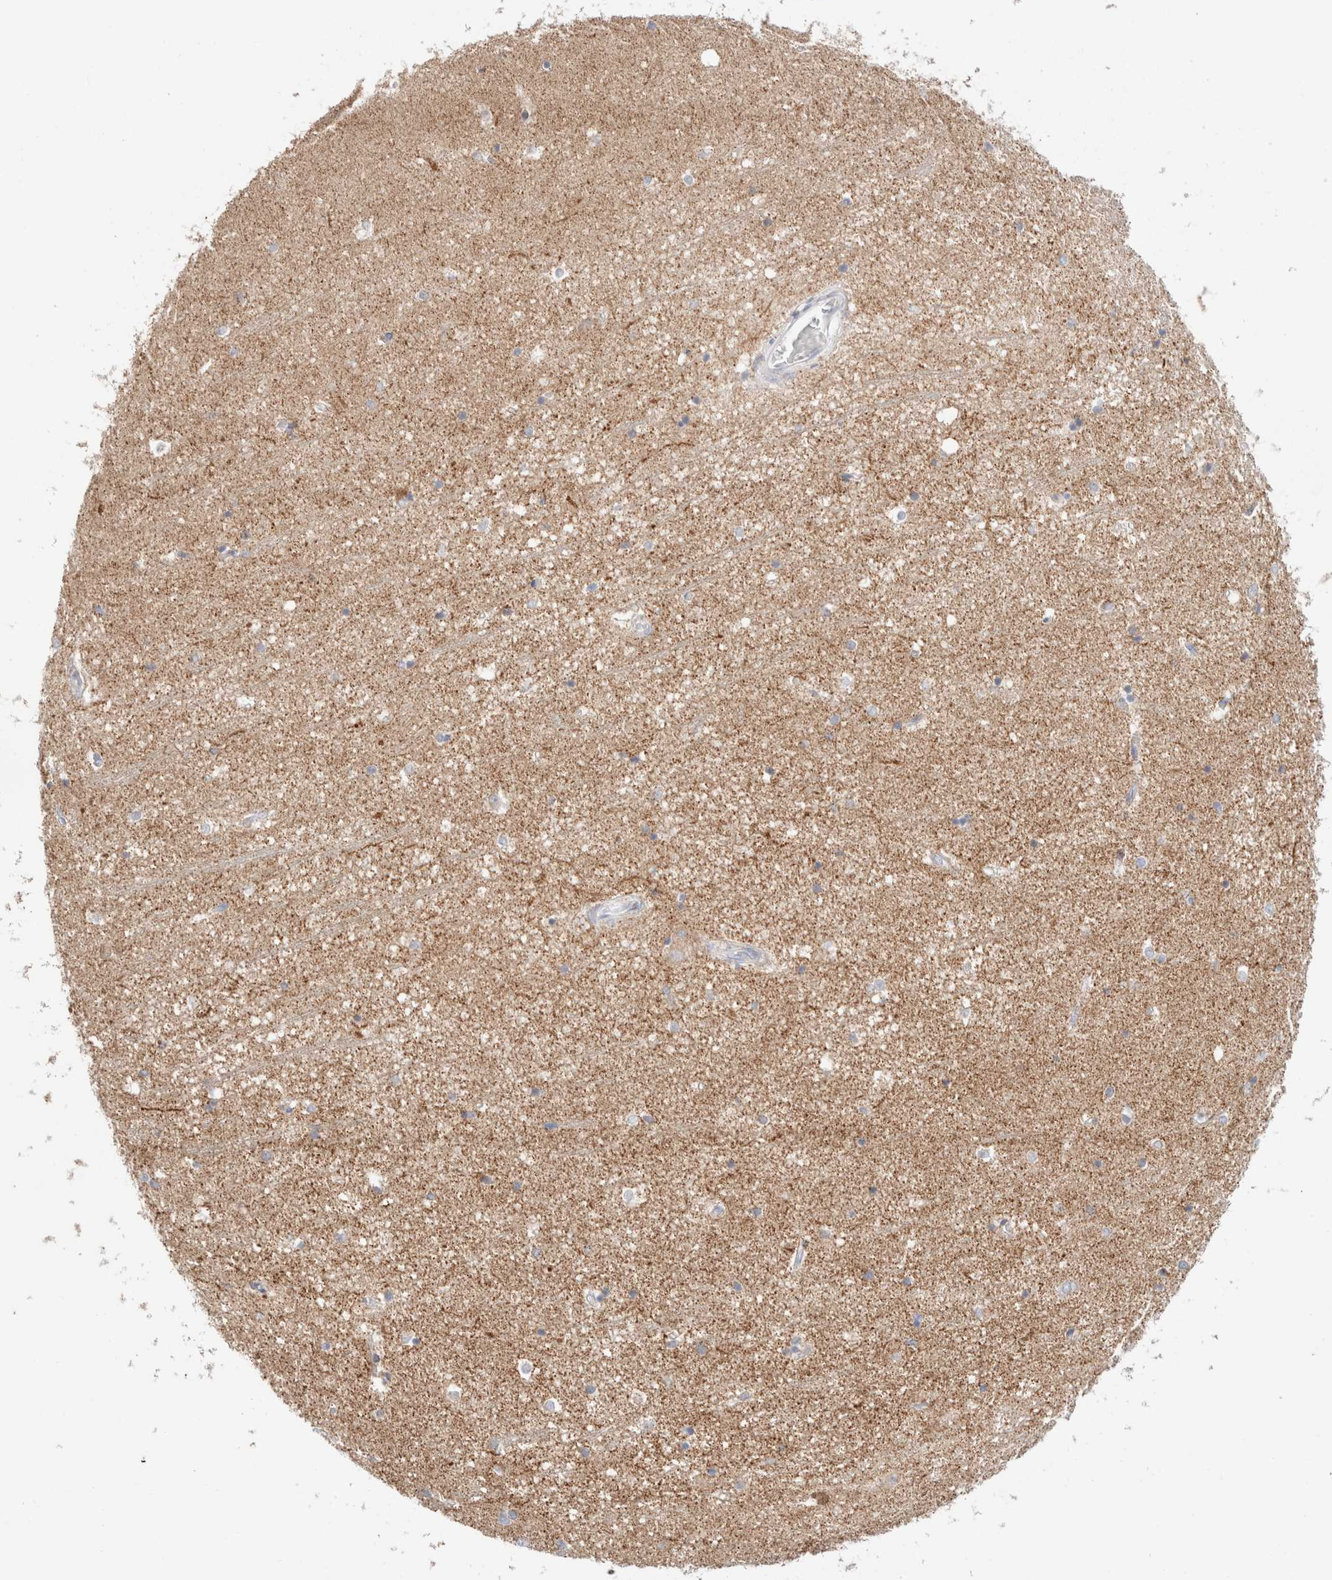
{"staining": {"intensity": "weak", "quantity": "25%-75%", "location": "cytoplasmic/membranous"}, "tissue": "hippocampus", "cell_type": "Glial cells", "image_type": "normal", "snomed": [{"axis": "morphology", "description": "Normal tissue, NOS"}, {"axis": "topography", "description": "Hippocampus"}], "caption": "Approximately 25%-75% of glial cells in unremarkable hippocampus display weak cytoplasmic/membranous protein staining as visualized by brown immunohistochemical staining.", "gene": "ATP6V1C1", "patient": {"sex": "male", "age": 45}}